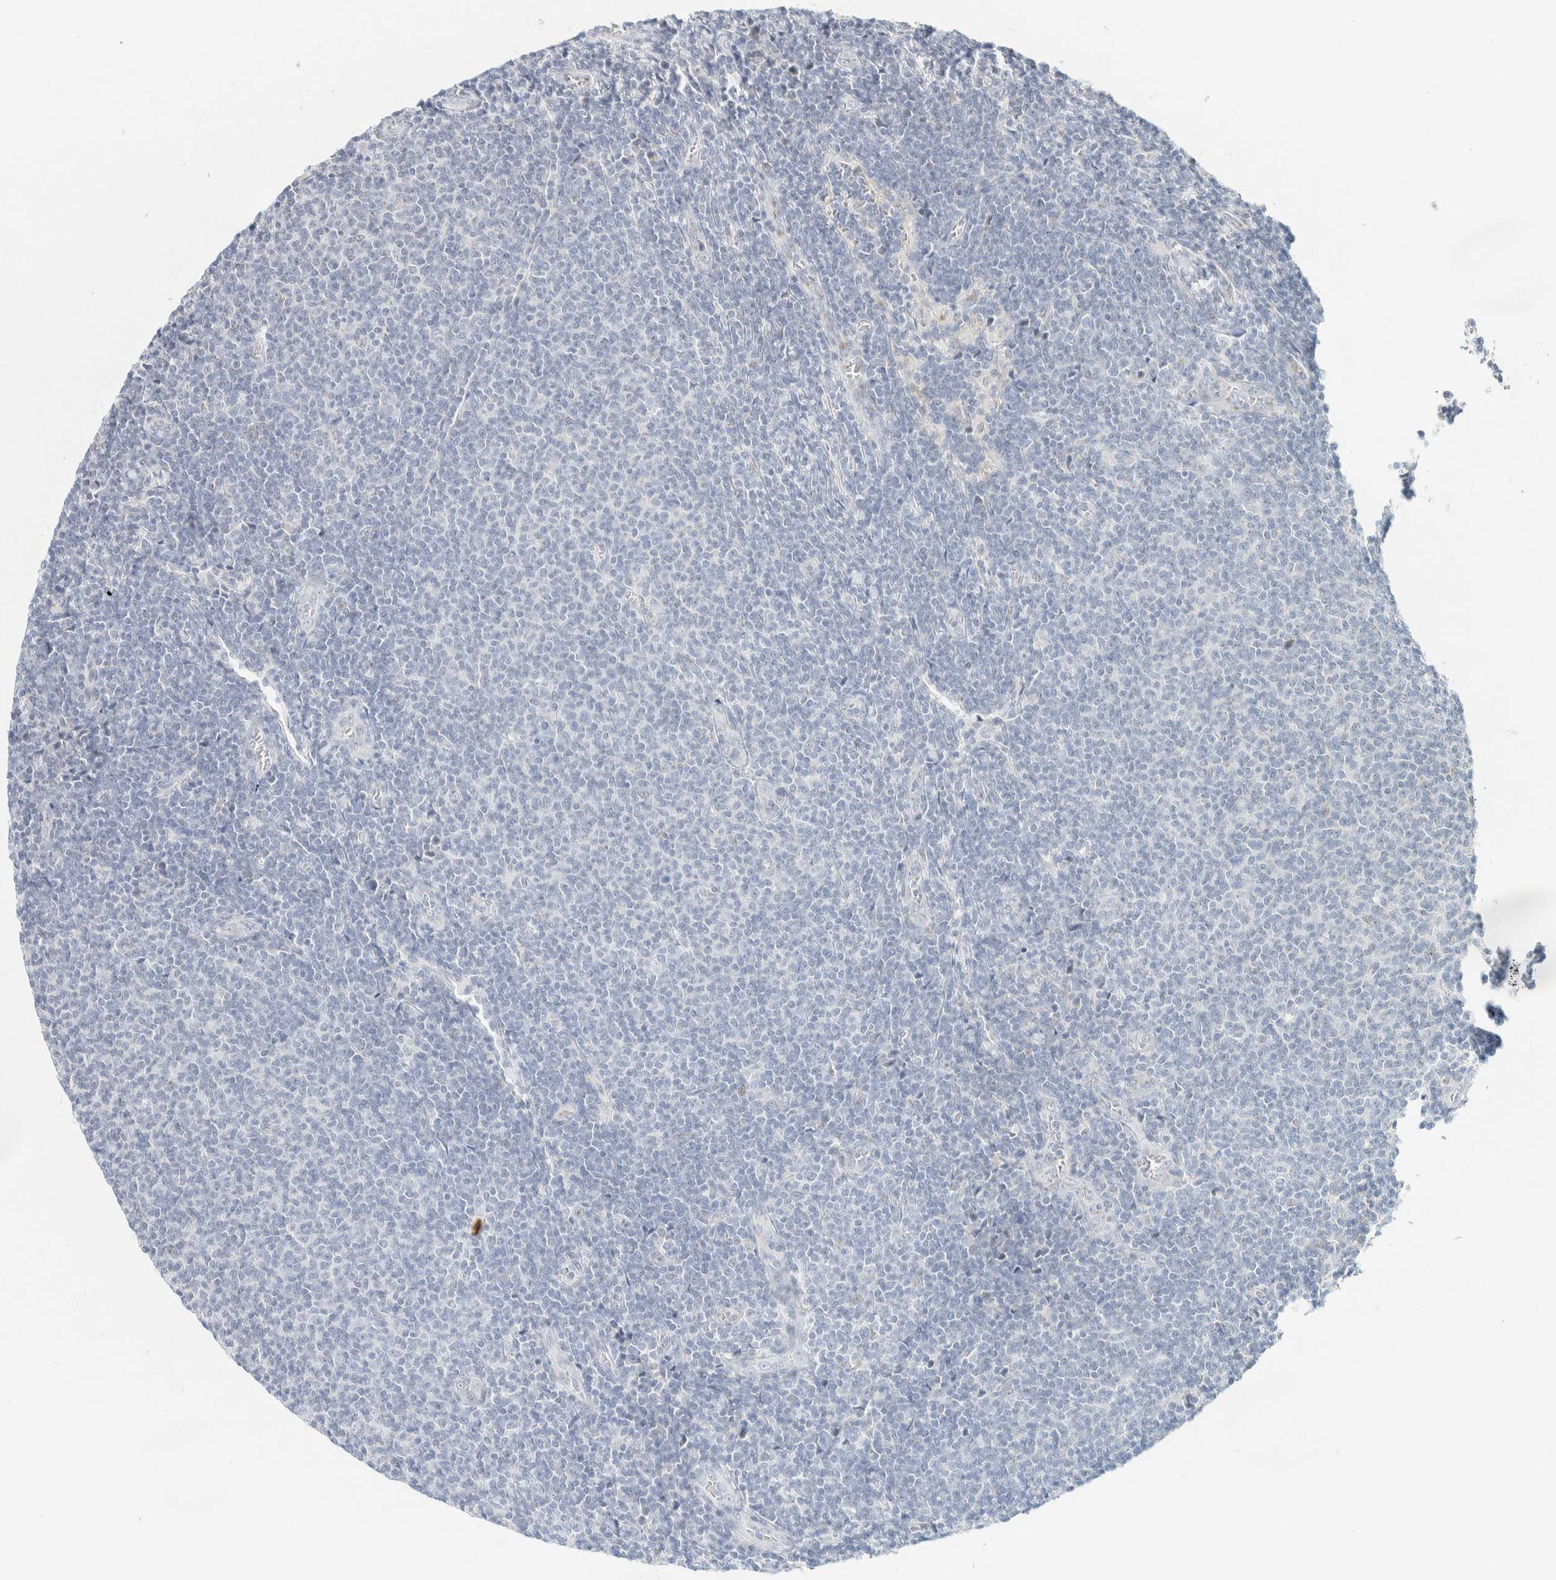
{"staining": {"intensity": "negative", "quantity": "none", "location": "none"}, "tissue": "lymphoma", "cell_type": "Tumor cells", "image_type": "cancer", "snomed": [{"axis": "morphology", "description": "Malignant lymphoma, non-Hodgkin's type, Low grade"}, {"axis": "topography", "description": "Lymph node"}], "caption": "Tumor cells are negative for brown protein staining in lymphoma.", "gene": "SPNS3", "patient": {"sex": "male", "age": 66}}